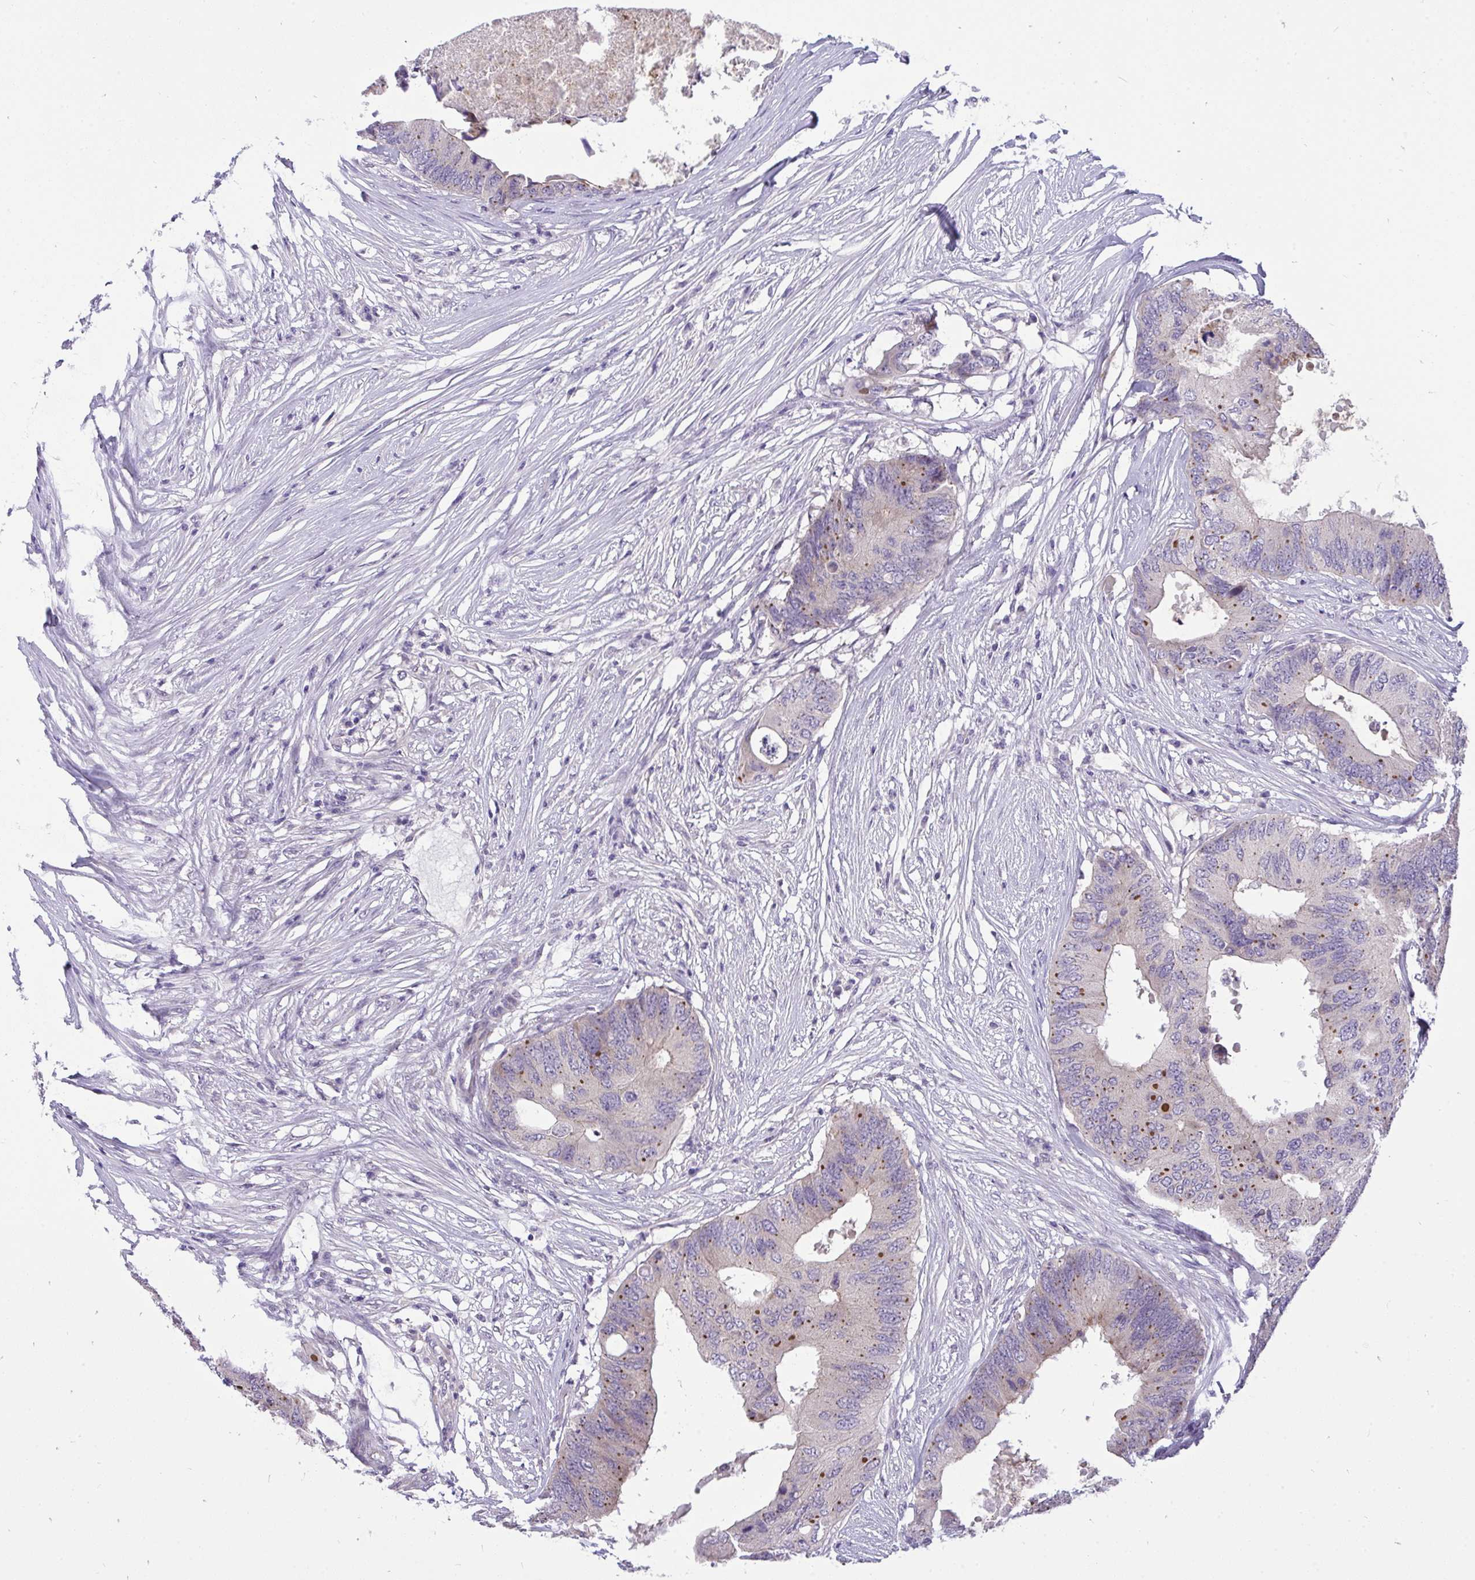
{"staining": {"intensity": "moderate", "quantity": "<25%", "location": "cytoplasmic/membranous"}, "tissue": "colorectal cancer", "cell_type": "Tumor cells", "image_type": "cancer", "snomed": [{"axis": "morphology", "description": "Adenocarcinoma, NOS"}, {"axis": "topography", "description": "Colon"}], "caption": "A brown stain labels moderate cytoplasmic/membranous expression of a protein in colorectal adenocarcinoma tumor cells. (IHC, brightfield microscopy, high magnification).", "gene": "VGLL3", "patient": {"sex": "male", "age": 71}}